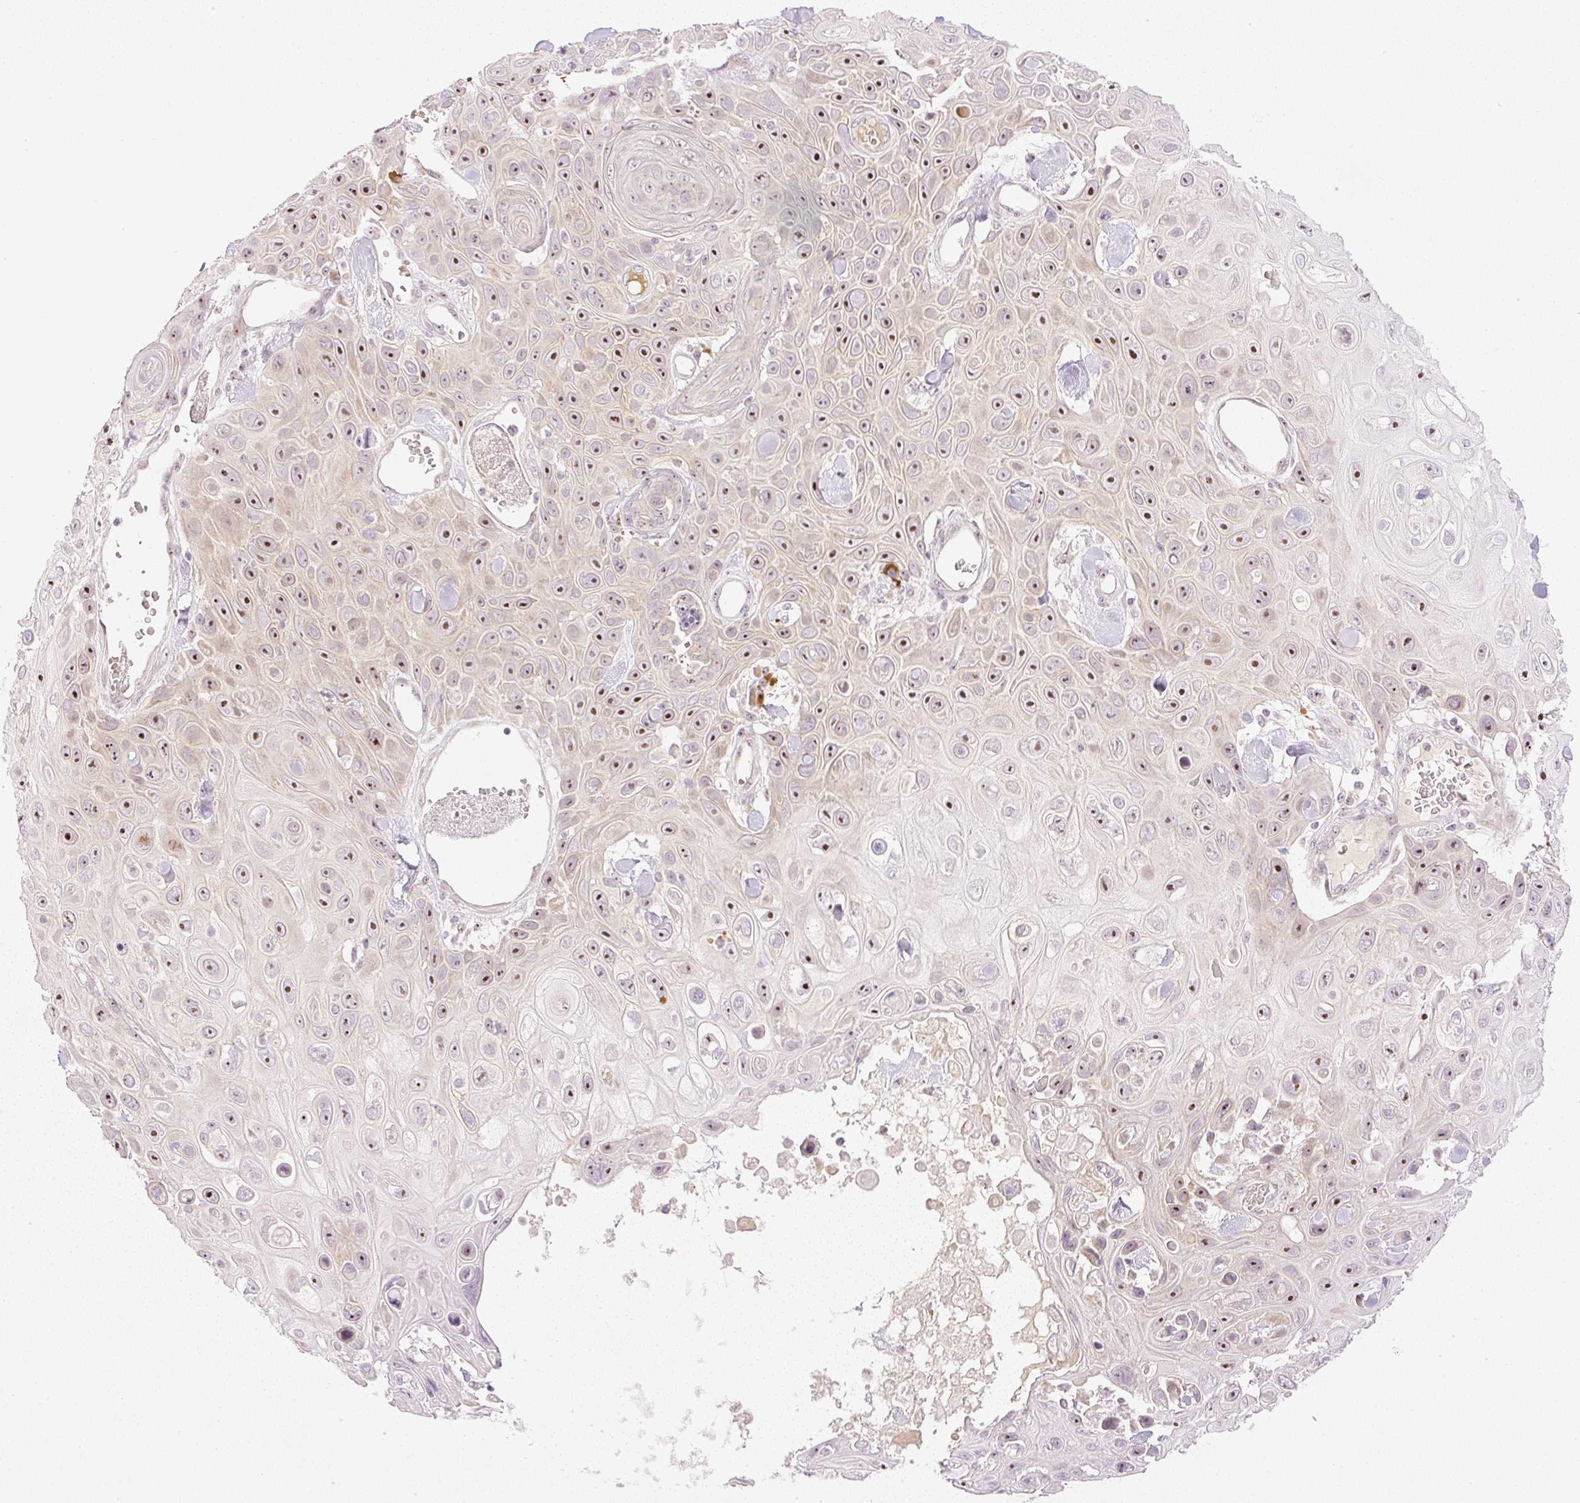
{"staining": {"intensity": "strong", "quantity": ">75%", "location": "nuclear"}, "tissue": "skin cancer", "cell_type": "Tumor cells", "image_type": "cancer", "snomed": [{"axis": "morphology", "description": "Squamous cell carcinoma, NOS"}, {"axis": "topography", "description": "Skin"}], "caption": "Strong nuclear protein expression is identified in approximately >75% of tumor cells in squamous cell carcinoma (skin).", "gene": "AAR2", "patient": {"sex": "male", "age": 82}}